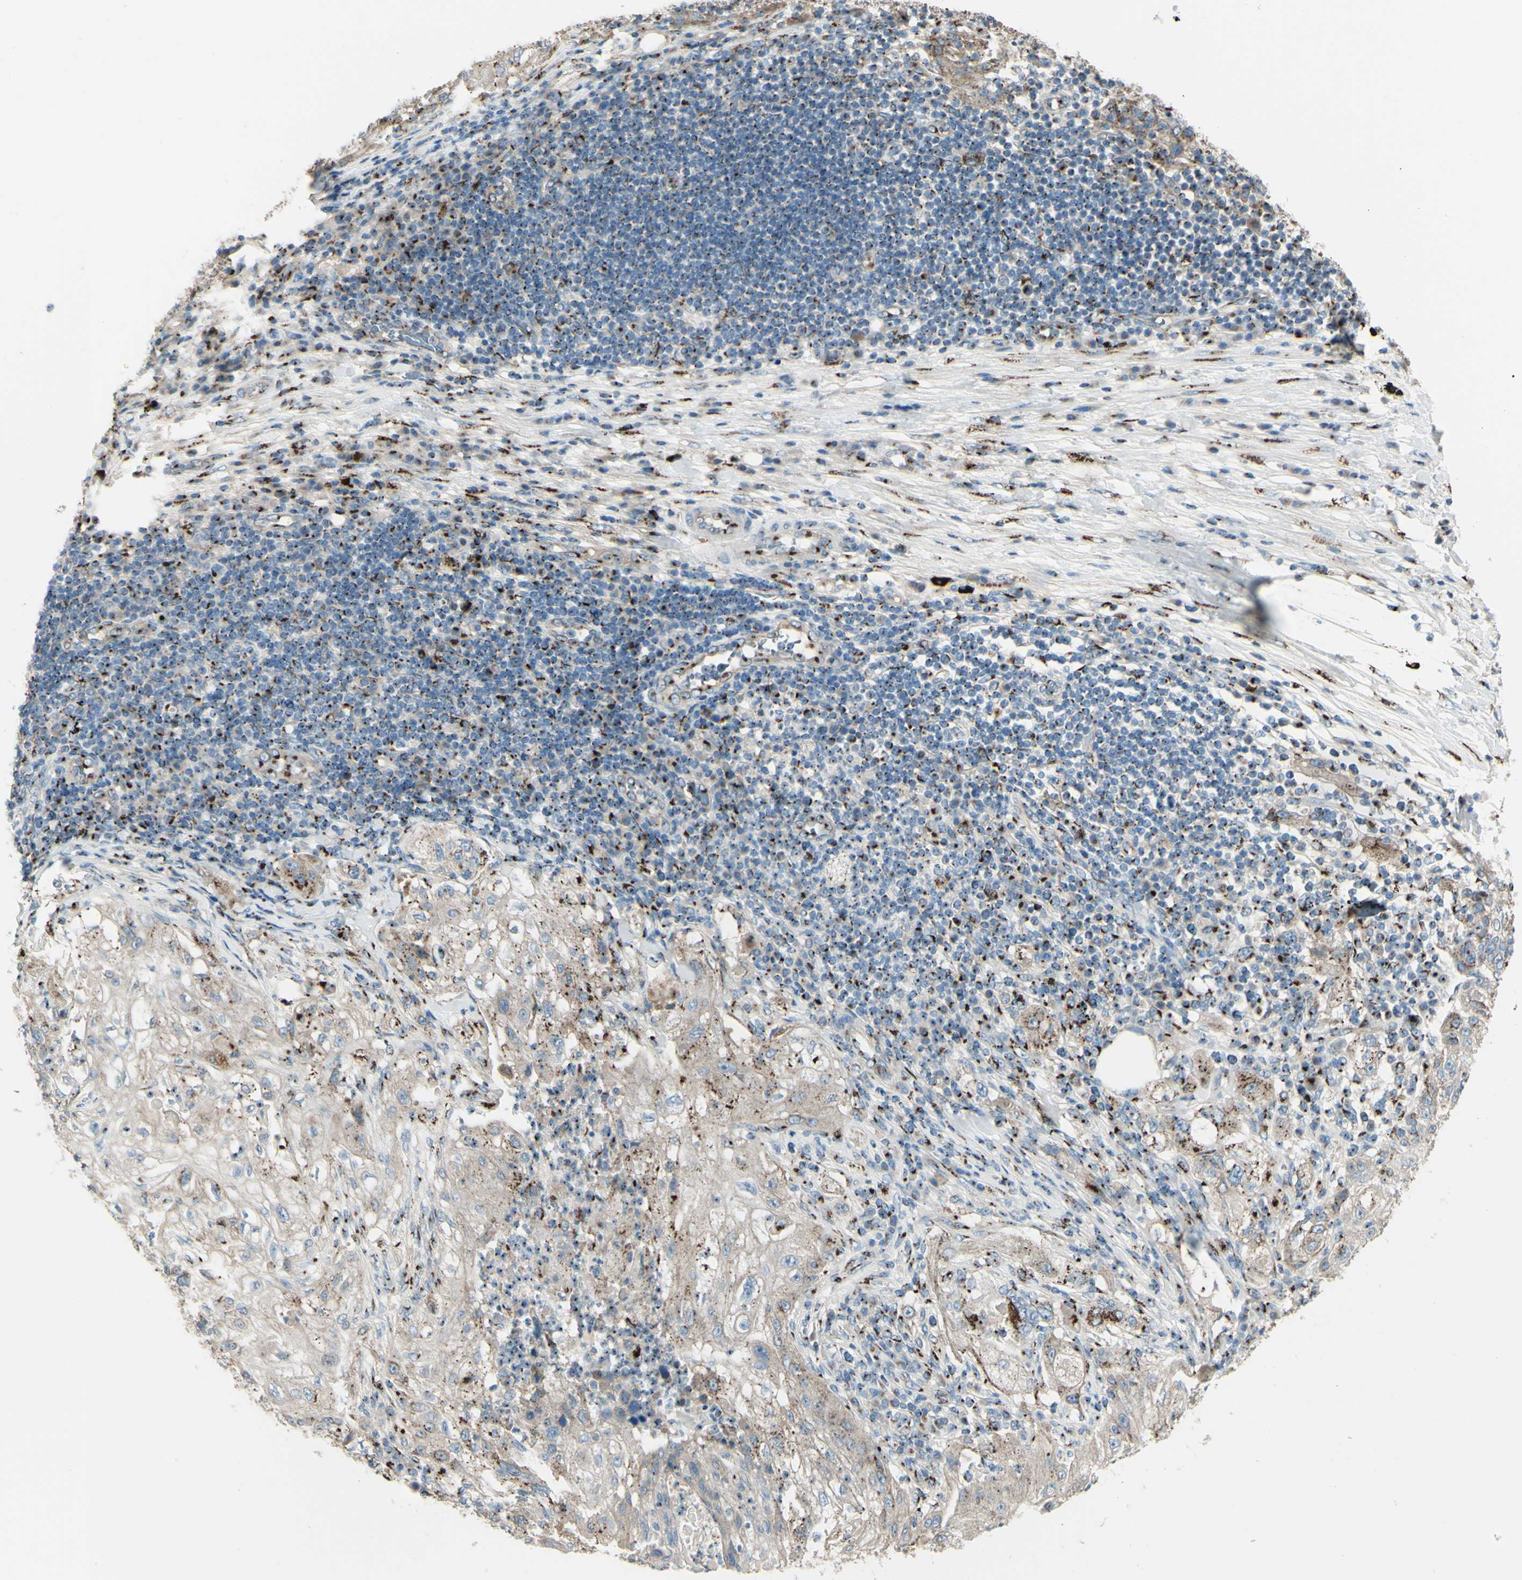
{"staining": {"intensity": "weak", "quantity": "25%-75%", "location": "cytoplasmic/membranous"}, "tissue": "lung cancer", "cell_type": "Tumor cells", "image_type": "cancer", "snomed": [{"axis": "morphology", "description": "Inflammation, NOS"}, {"axis": "morphology", "description": "Squamous cell carcinoma, NOS"}, {"axis": "topography", "description": "Lymph node"}, {"axis": "topography", "description": "Soft tissue"}, {"axis": "topography", "description": "Lung"}], "caption": "High-power microscopy captured an immunohistochemistry micrograph of lung cancer (squamous cell carcinoma), revealing weak cytoplasmic/membranous staining in about 25%-75% of tumor cells. Nuclei are stained in blue.", "gene": "B4GALT1", "patient": {"sex": "male", "age": 66}}